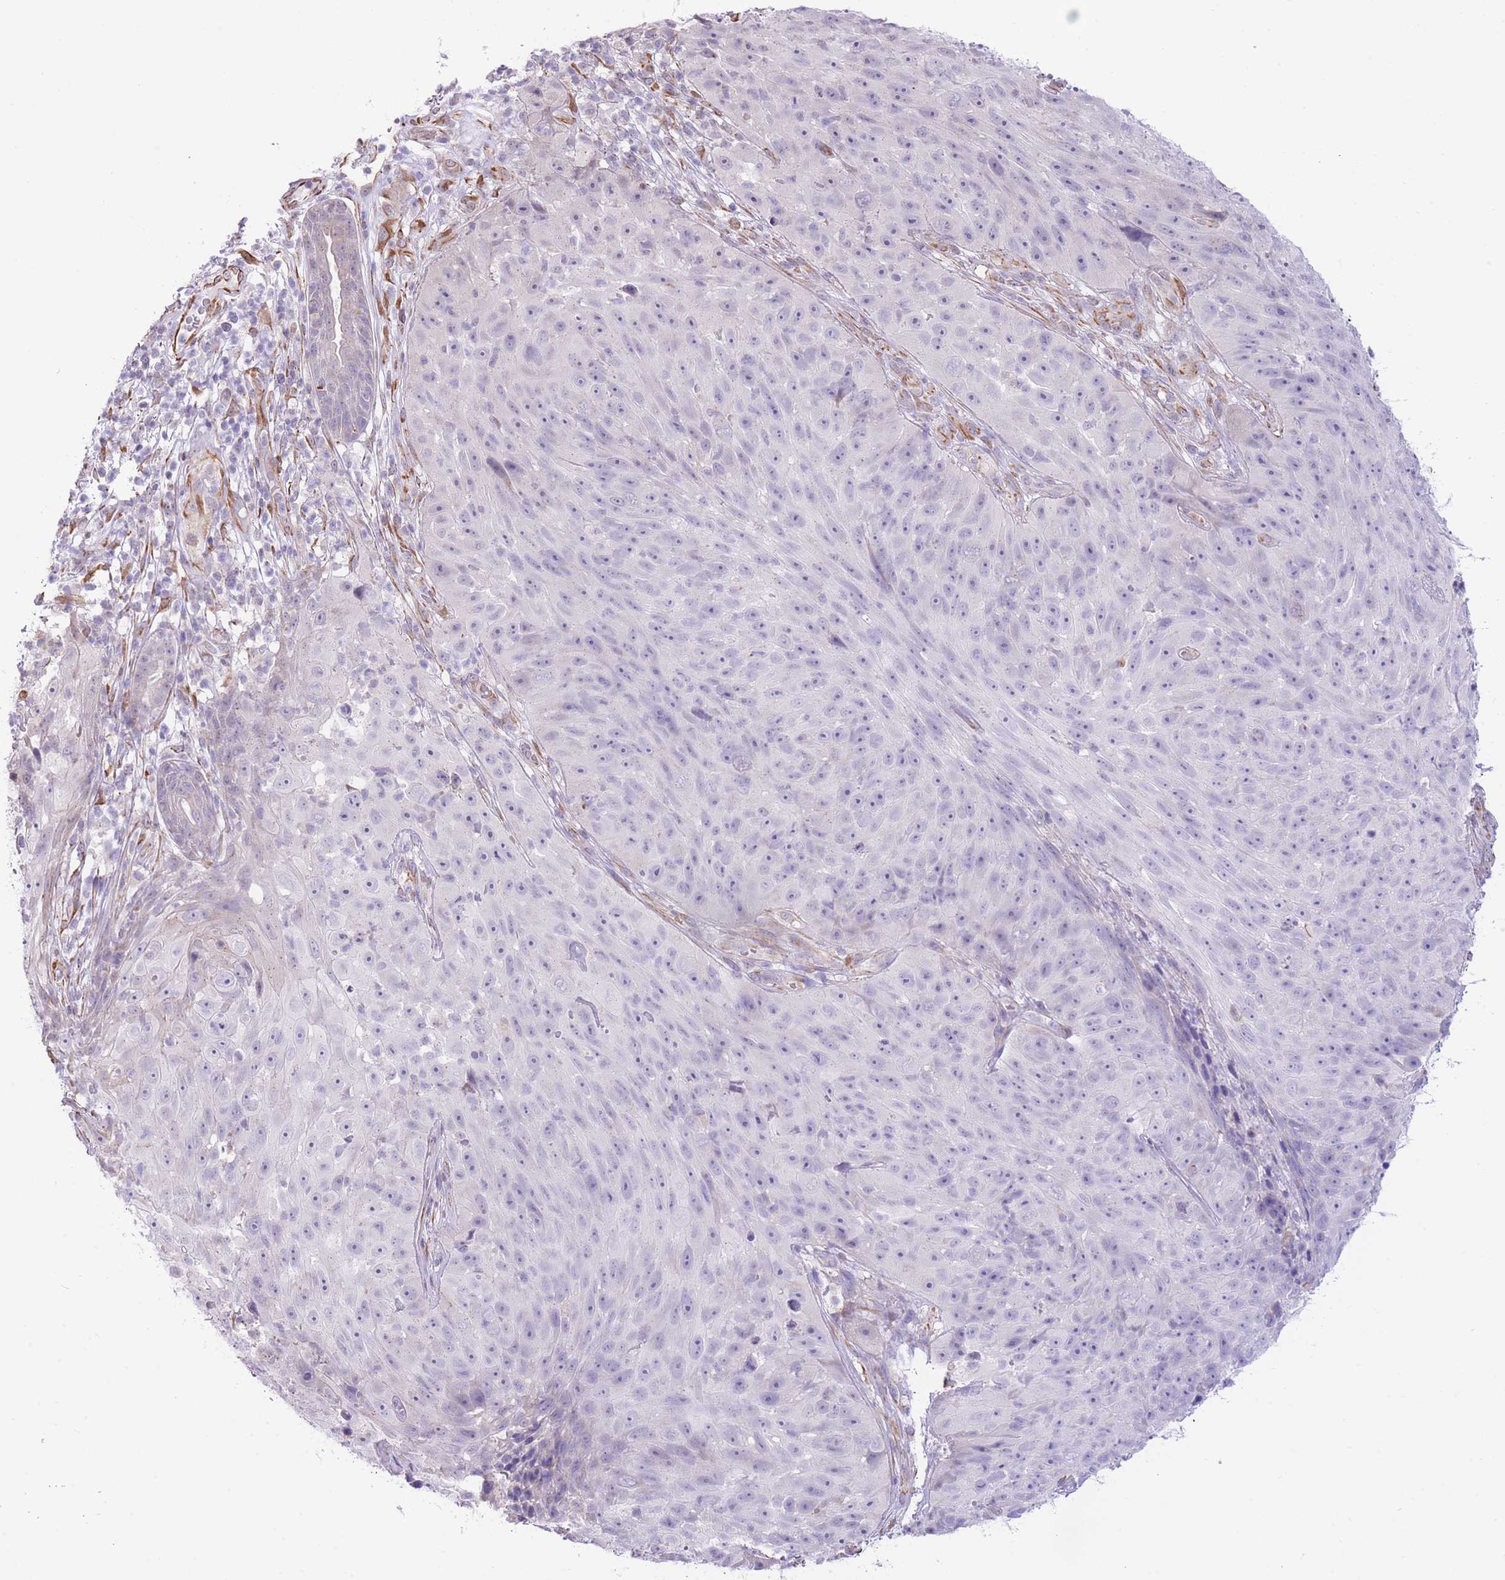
{"staining": {"intensity": "negative", "quantity": "none", "location": "none"}, "tissue": "skin cancer", "cell_type": "Tumor cells", "image_type": "cancer", "snomed": [{"axis": "morphology", "description": "Squamous cell carcinoma, NOS"}, {"axis": "topography", "description": "Skin"}], "caption": "This is an immunohistochemistry micrograph of skin cancer. There is no staining in tumor cells.", "gene": "PSG8", "patient": {"sex": "female", "age": 87}}